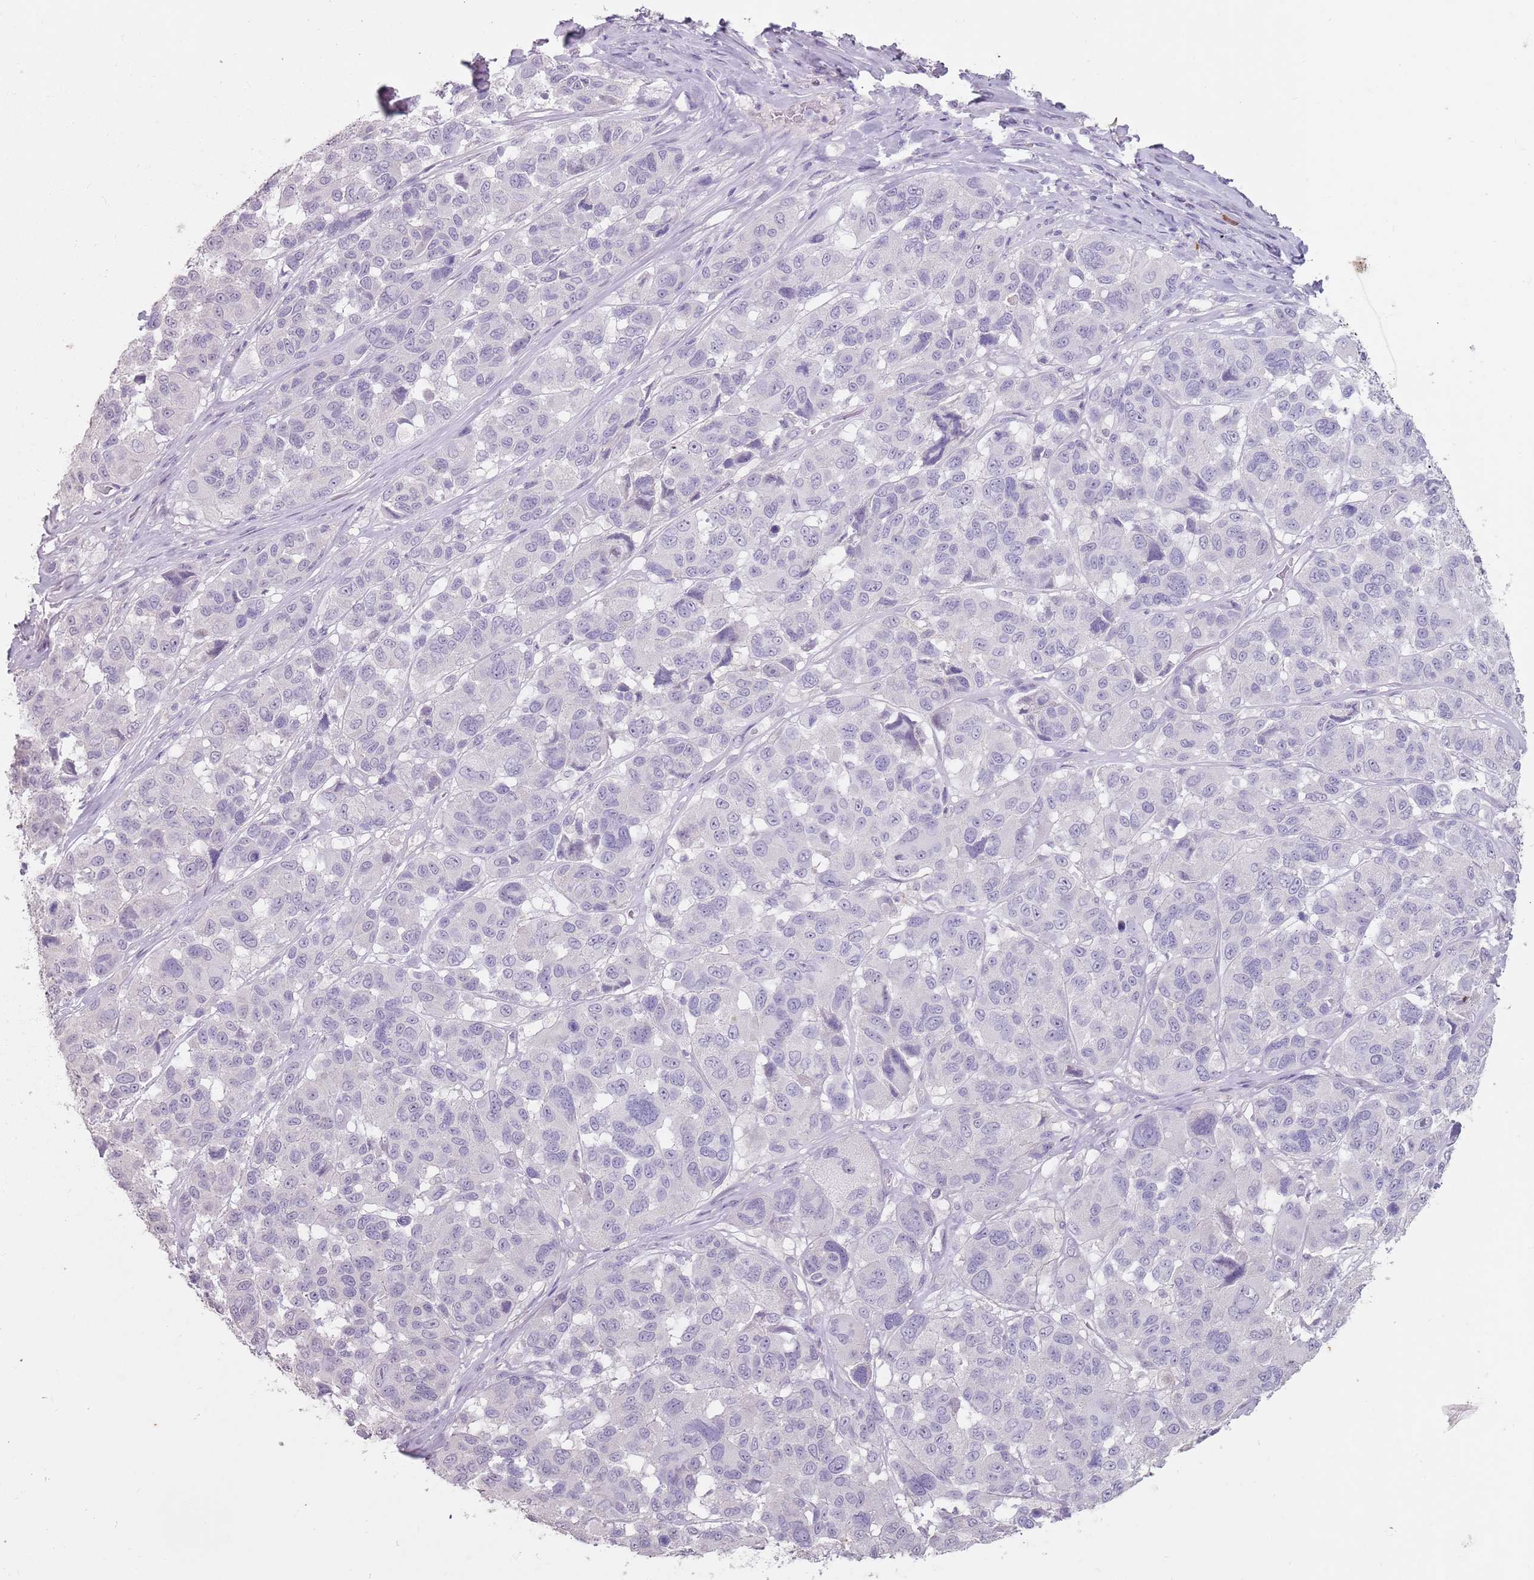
{"staining": {"intensity": "negative", "quantity": "none", "location": "none"}, "tissue": "melanoma", "cell_type": "Tumor cells", "image_type": "cancer", "snomed": [{"axis": "morphology", "description": "Malignant melanoma, NOS"}, {"axis": "topography", "description": "Skin"}], "caption": "High magnification brightfield microscopy of melanoma stained with DAB (3,3'-diaminobenzidine) (brown) and counterstained with hematoxylin (blue): tumor cells show no significant staining.", "gene": "STYK1", "patient": {"sex": "female", "age": 66}}